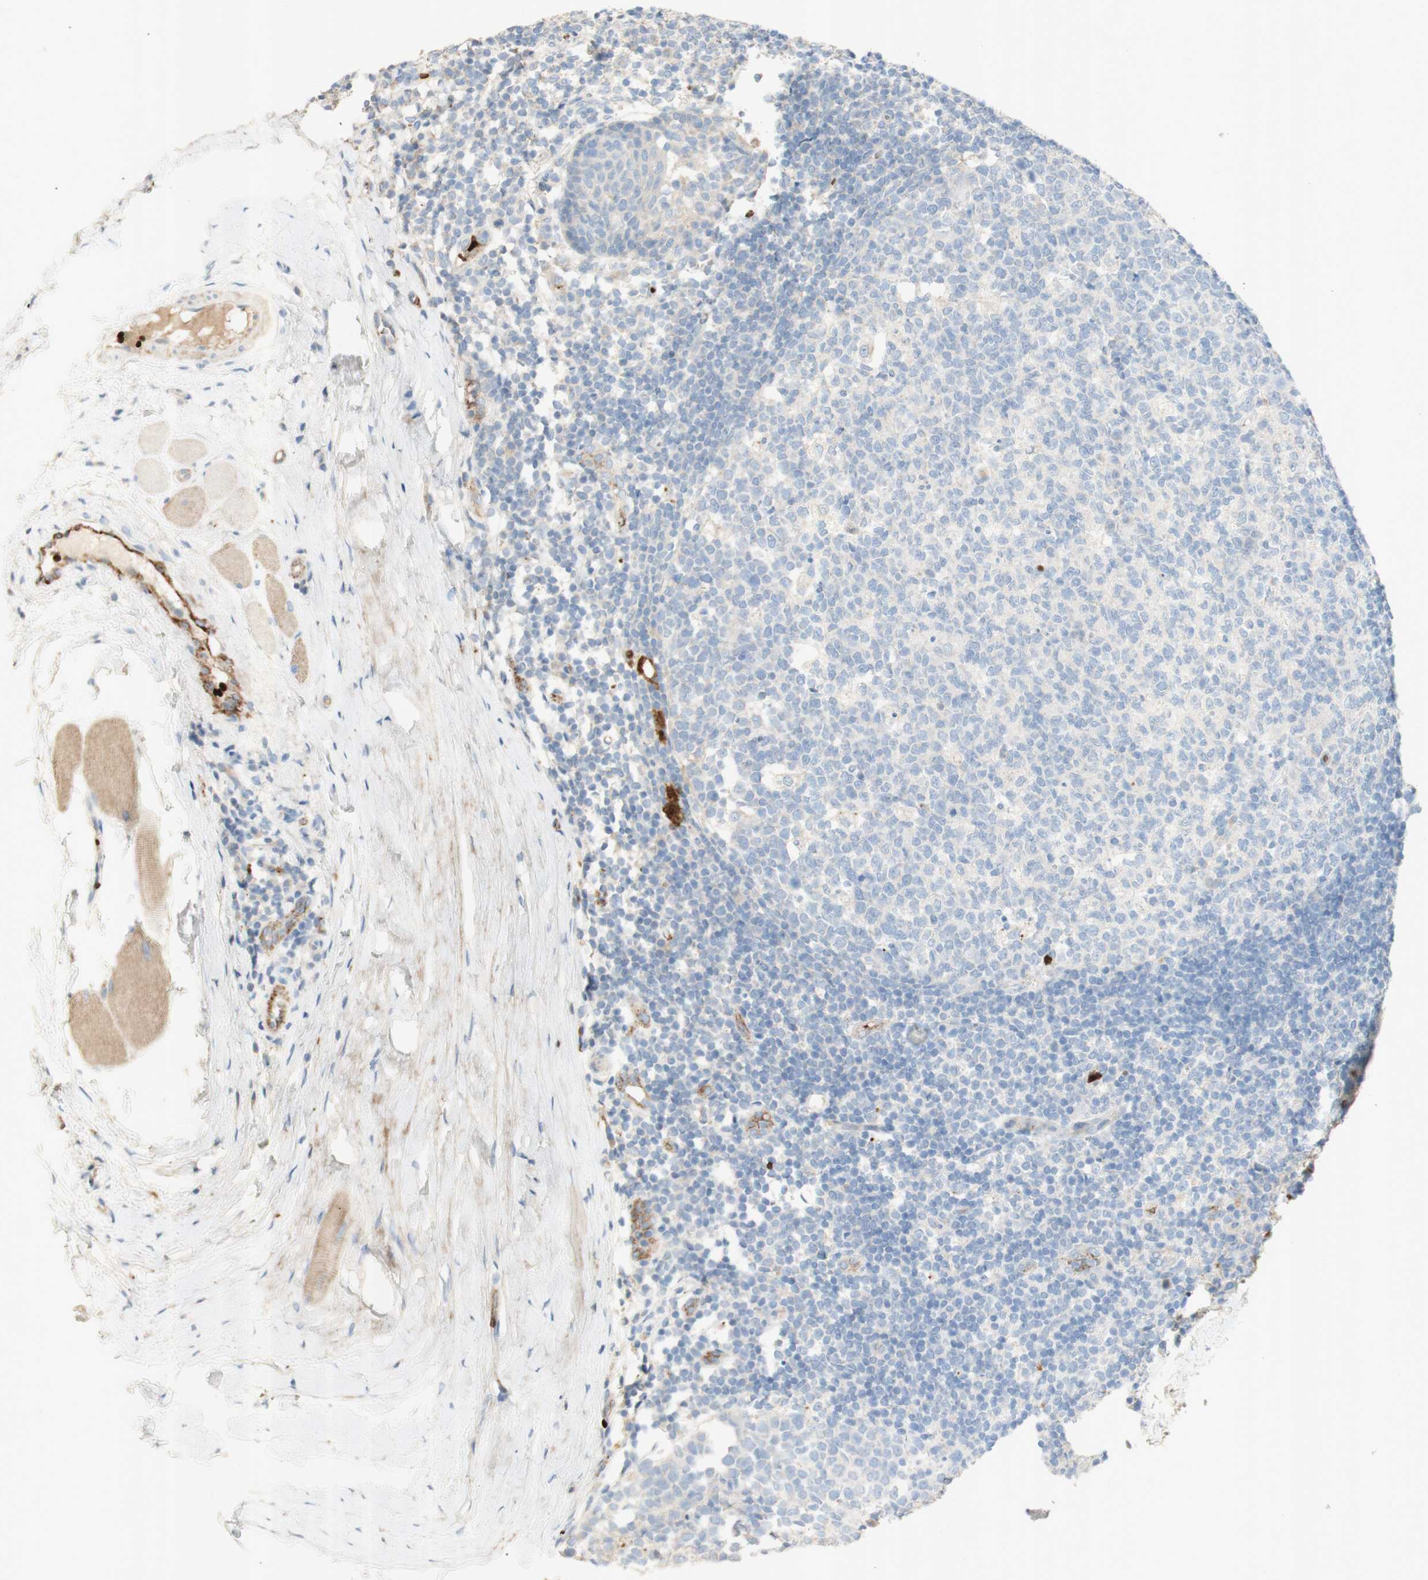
{"staining": {"intensity": "negative", "quantity": "none", "location": "none"}, "tissue": "tonsil", "cell_type": "Germinal center cells", "image_type": "normal", "snomed": [{"axis": "morphology", "description": "Normal tissue, NOS"}, {"axis": "topography", "description": "Tonsil"}], "caption": "Immunohistochemistry photomicrograph of unremarkable tonsil: tonsil stained with DAB (3,3'-diaminobenzidine) shows no significant protein staining in germinal center cells.", "gene": "GAN", "patient": {"sex": "female", "age": 19}}